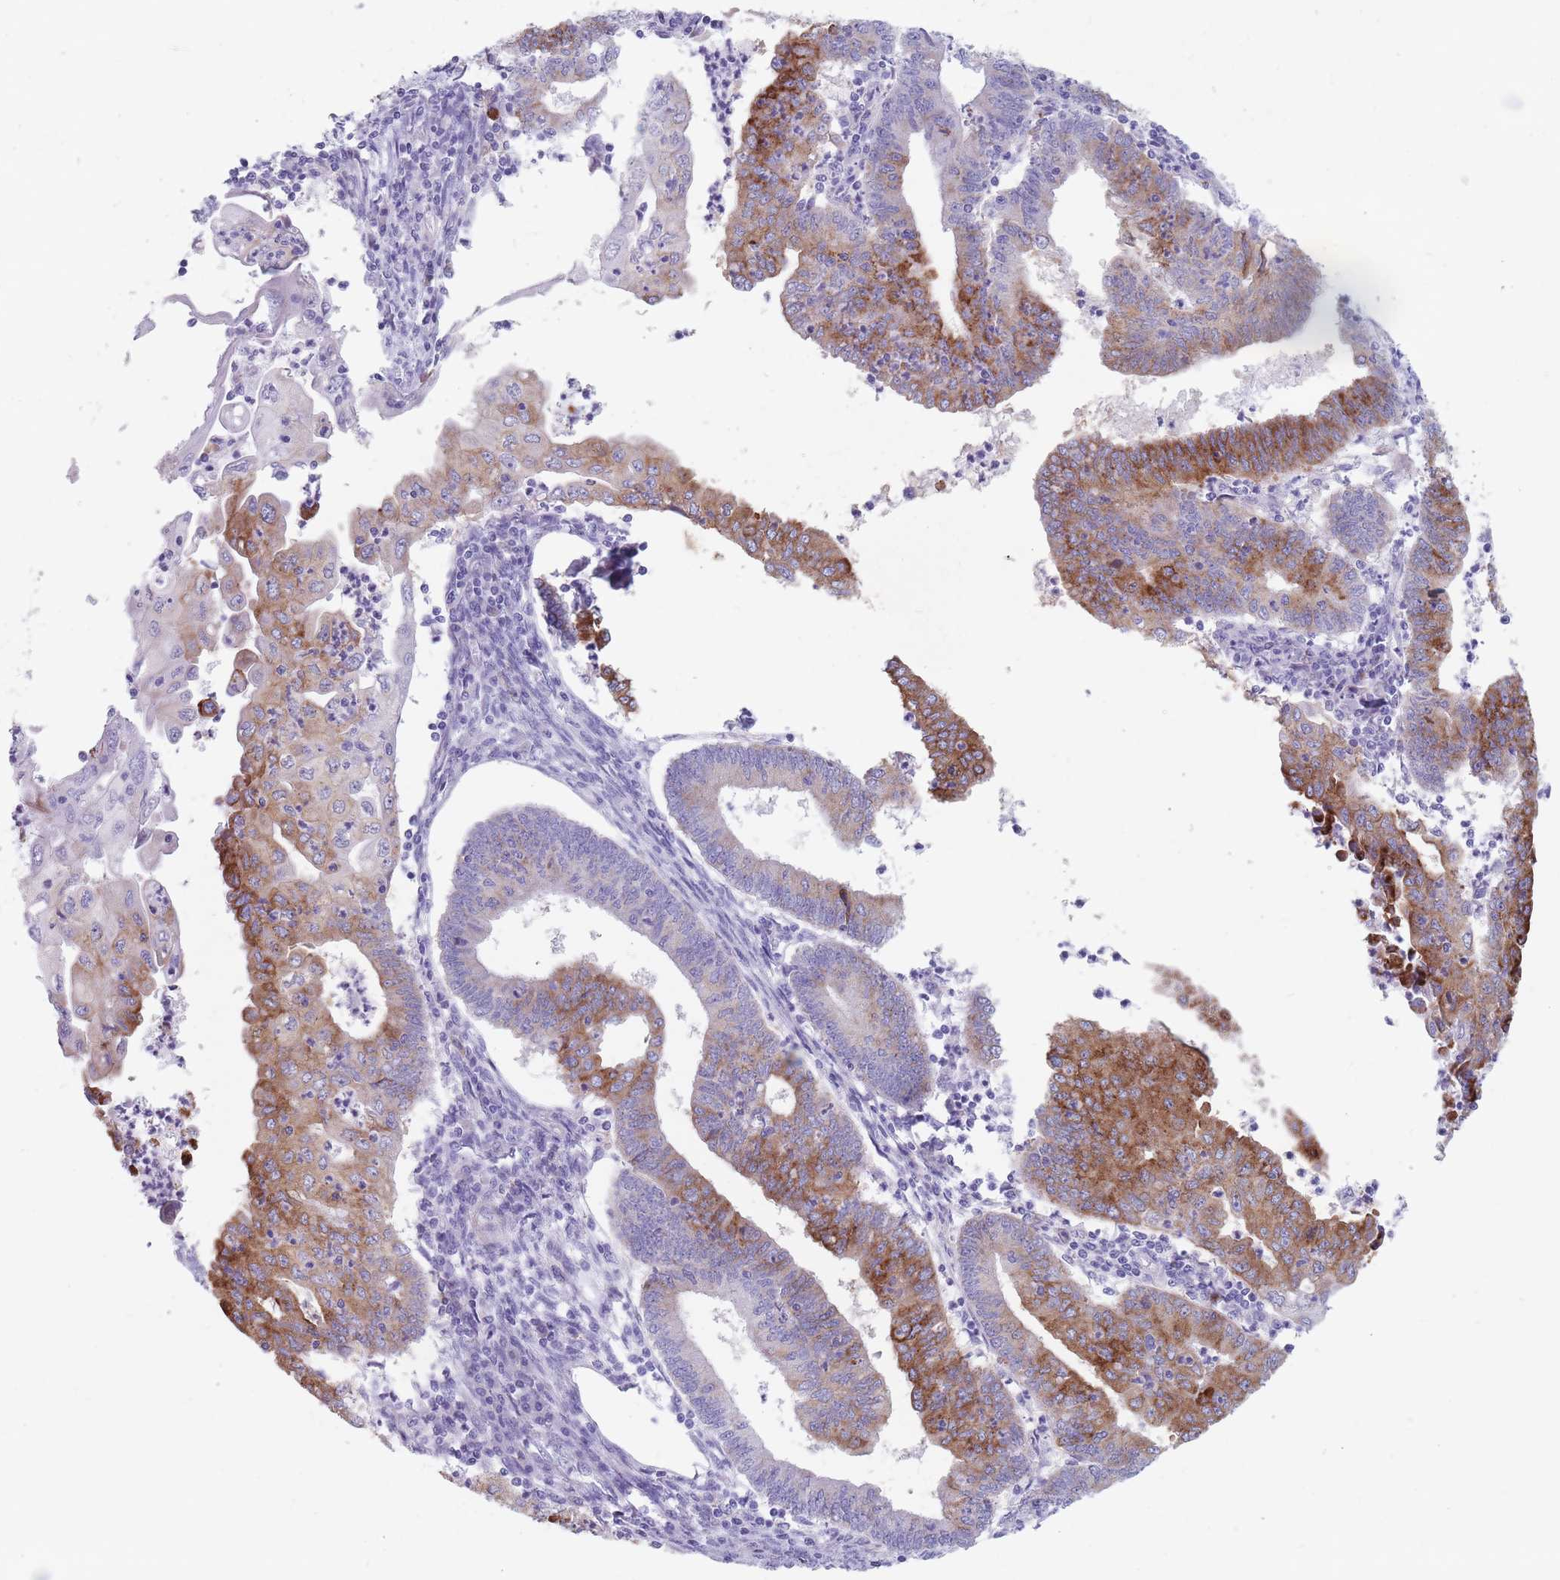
{"staining": {"intensity": "strong", "quantity": "25%-75%", "location": "cytoplasmic/membranous"}, "tissue": "endometrial cancer", "cell_type": "Tumor cells", "image_type": "cancer", "snomed": [{"axis": "morphology", "description": "Adenocarcinoma, NOS"}, {"axis": "topography", "description": "Endometrium"}], "caption": "Immunohistochemistry (IHC) of endometrial cancer reveals high levels of strong cytoplasmic/membranous staining in approximately 25%-75% of tumor cells.", "gene": "ST3GAL5", "patient": {"sex": "female", "age": 60}}